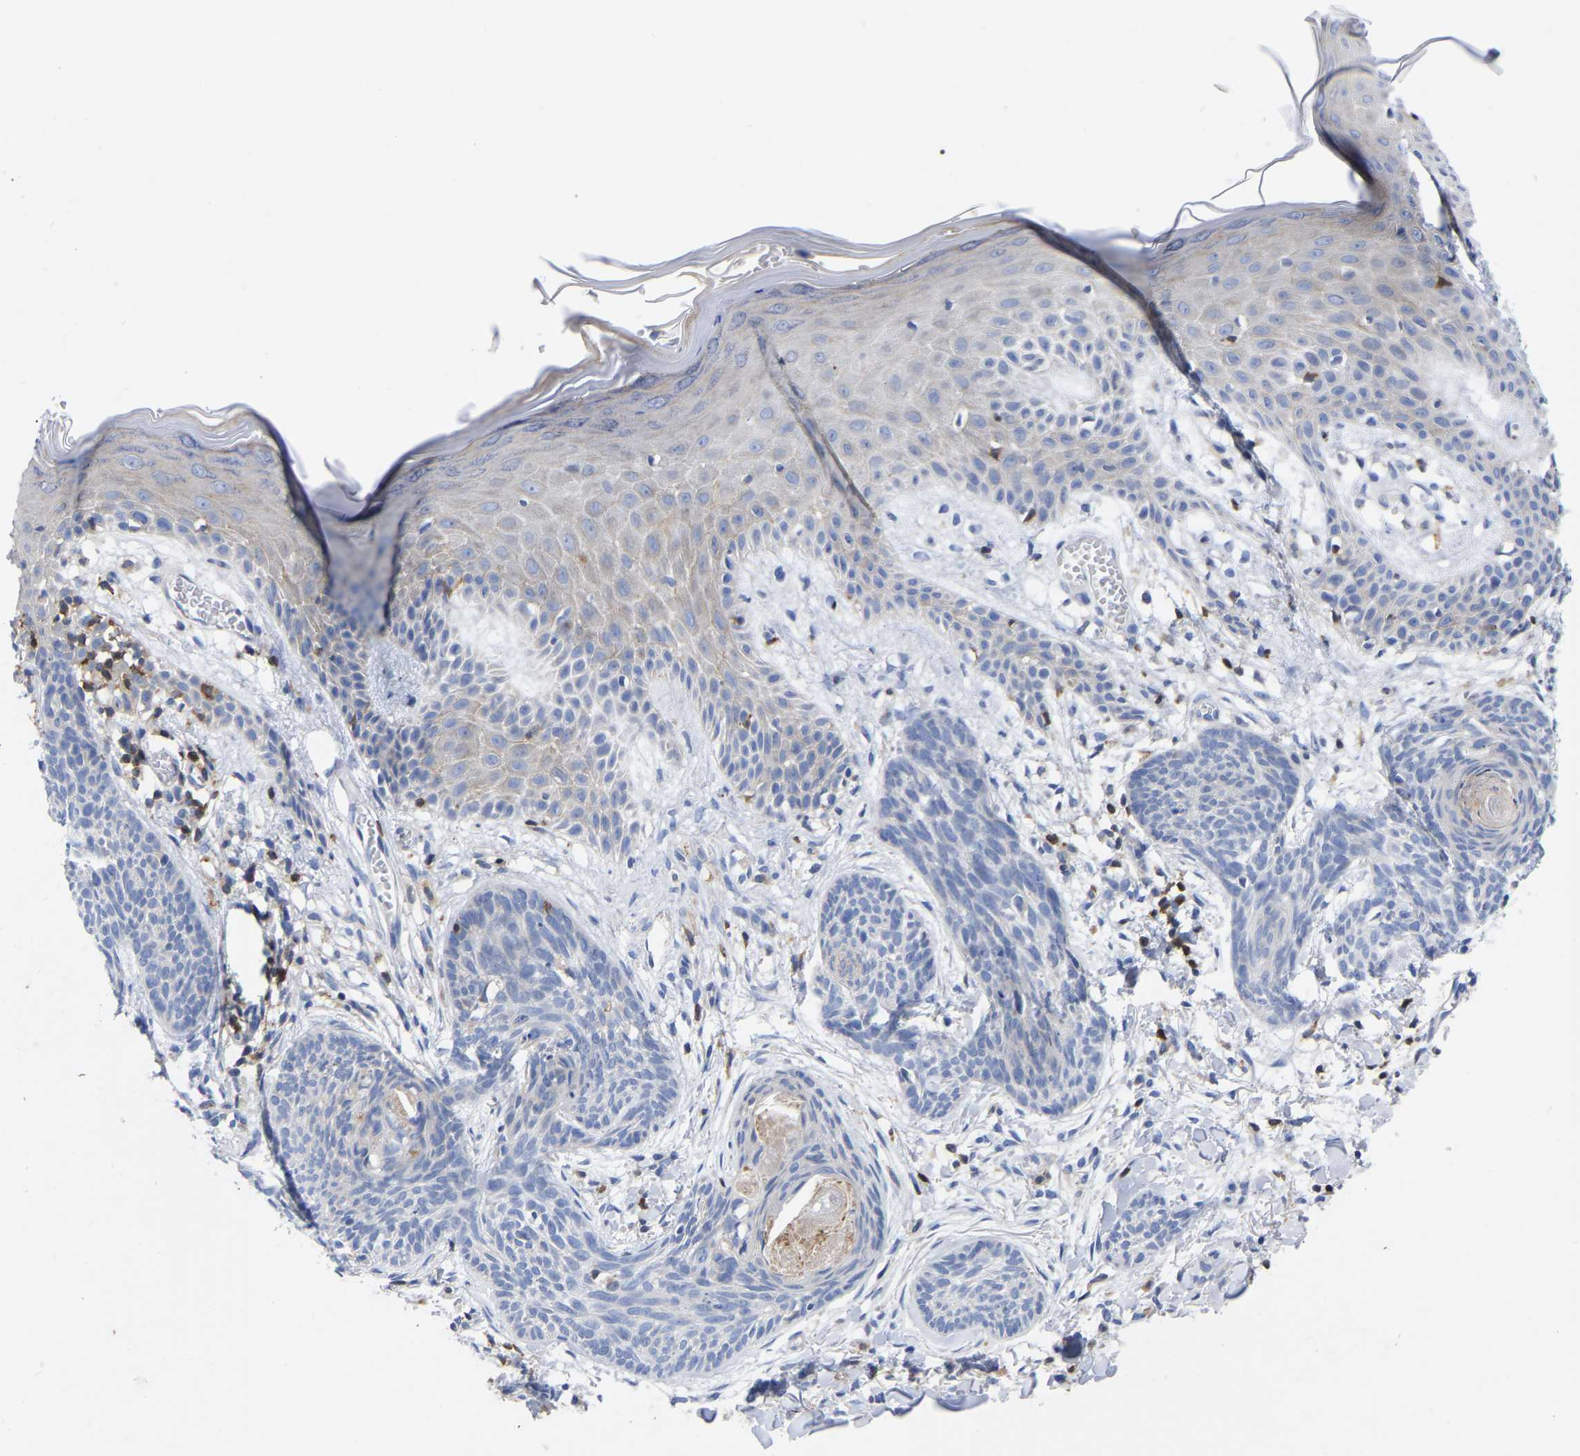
{"staining": {"intensity": "negative", "quantity": "none", "location": "none"}, "tissue": "skin cancer", "cell_type": "Tumor cells", "image_type": "cancer", "snomed": [{"axis": "morphology", "description": "Basal cell carcinoma"}, {"axis": "topography", "description": "Skin"}], "caption": "Immunohistochemistry (IHC) micrograph of neoplastic tissue: skin cancer (basal cell carcinoma) stained with DAB (3,3'-diaminobenzidine) reveals no significant protein staining in tumor cells.", "gene": "PTPN7", "patient": {"sex": "female", "age": 59}}